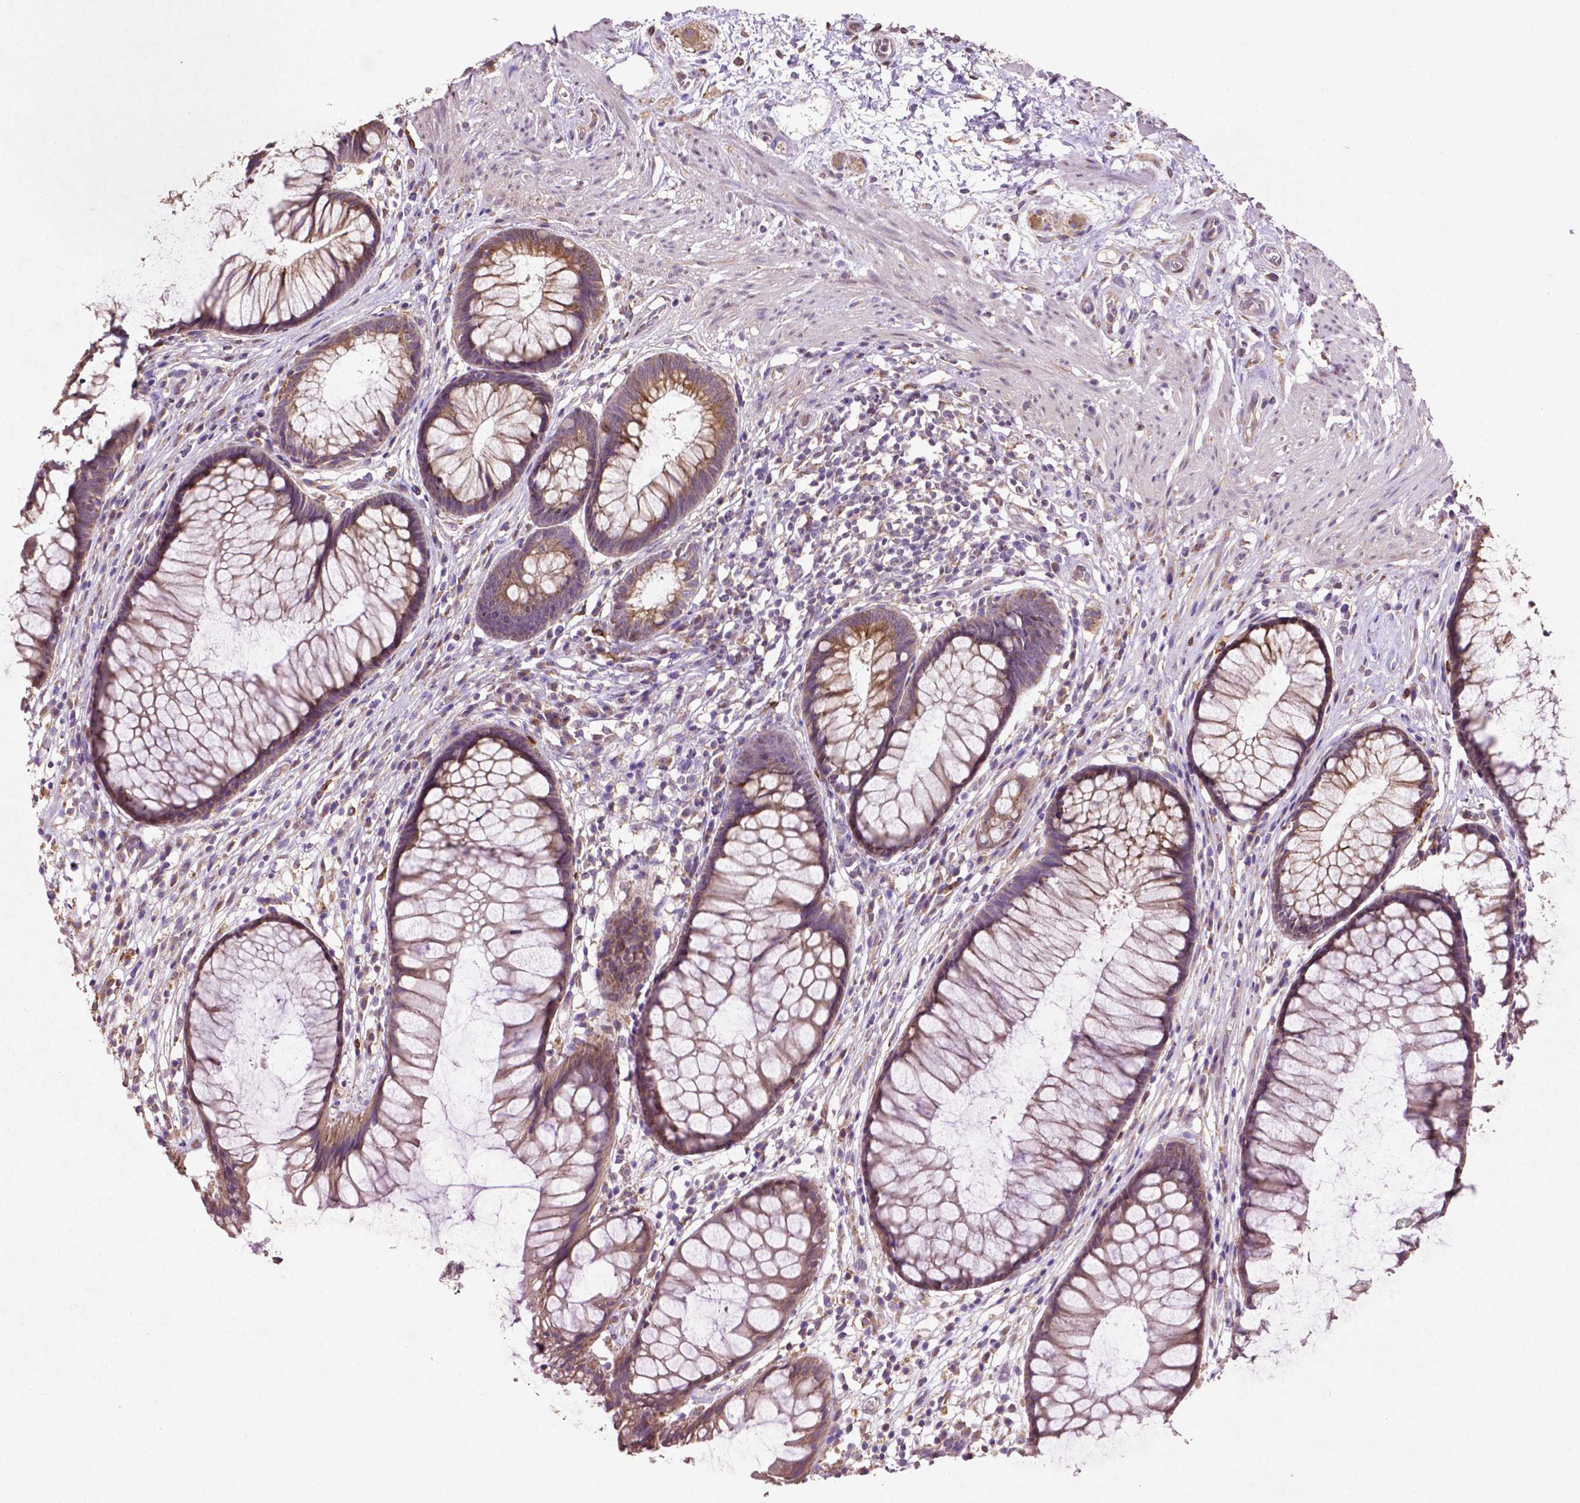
{"staining": {"intensity": "moderate", "quantity": "25%-75%", "location": "cytoplasmic/membranous"}, "tissue": "rectum", "cell_type": "Glandular cells", "image_type": "normal", "snomed": [{"axis": "morphology", "description": "Normal tissue, NOS"}, {"axis": "topography", "description": "Smooth muscle"}, {"axis": "topography", "description": "Rectum"}], "caption": "Immunohistochemistry micrograph of unremarkable rectum stained for a protein (brown), which shows medium levels of moderate cytoplasmic/membranous expression in approximately 25%-75% of glandular cells.", "gene": "MBTPS1", "patient": {"sex": "male", "age": 53}}